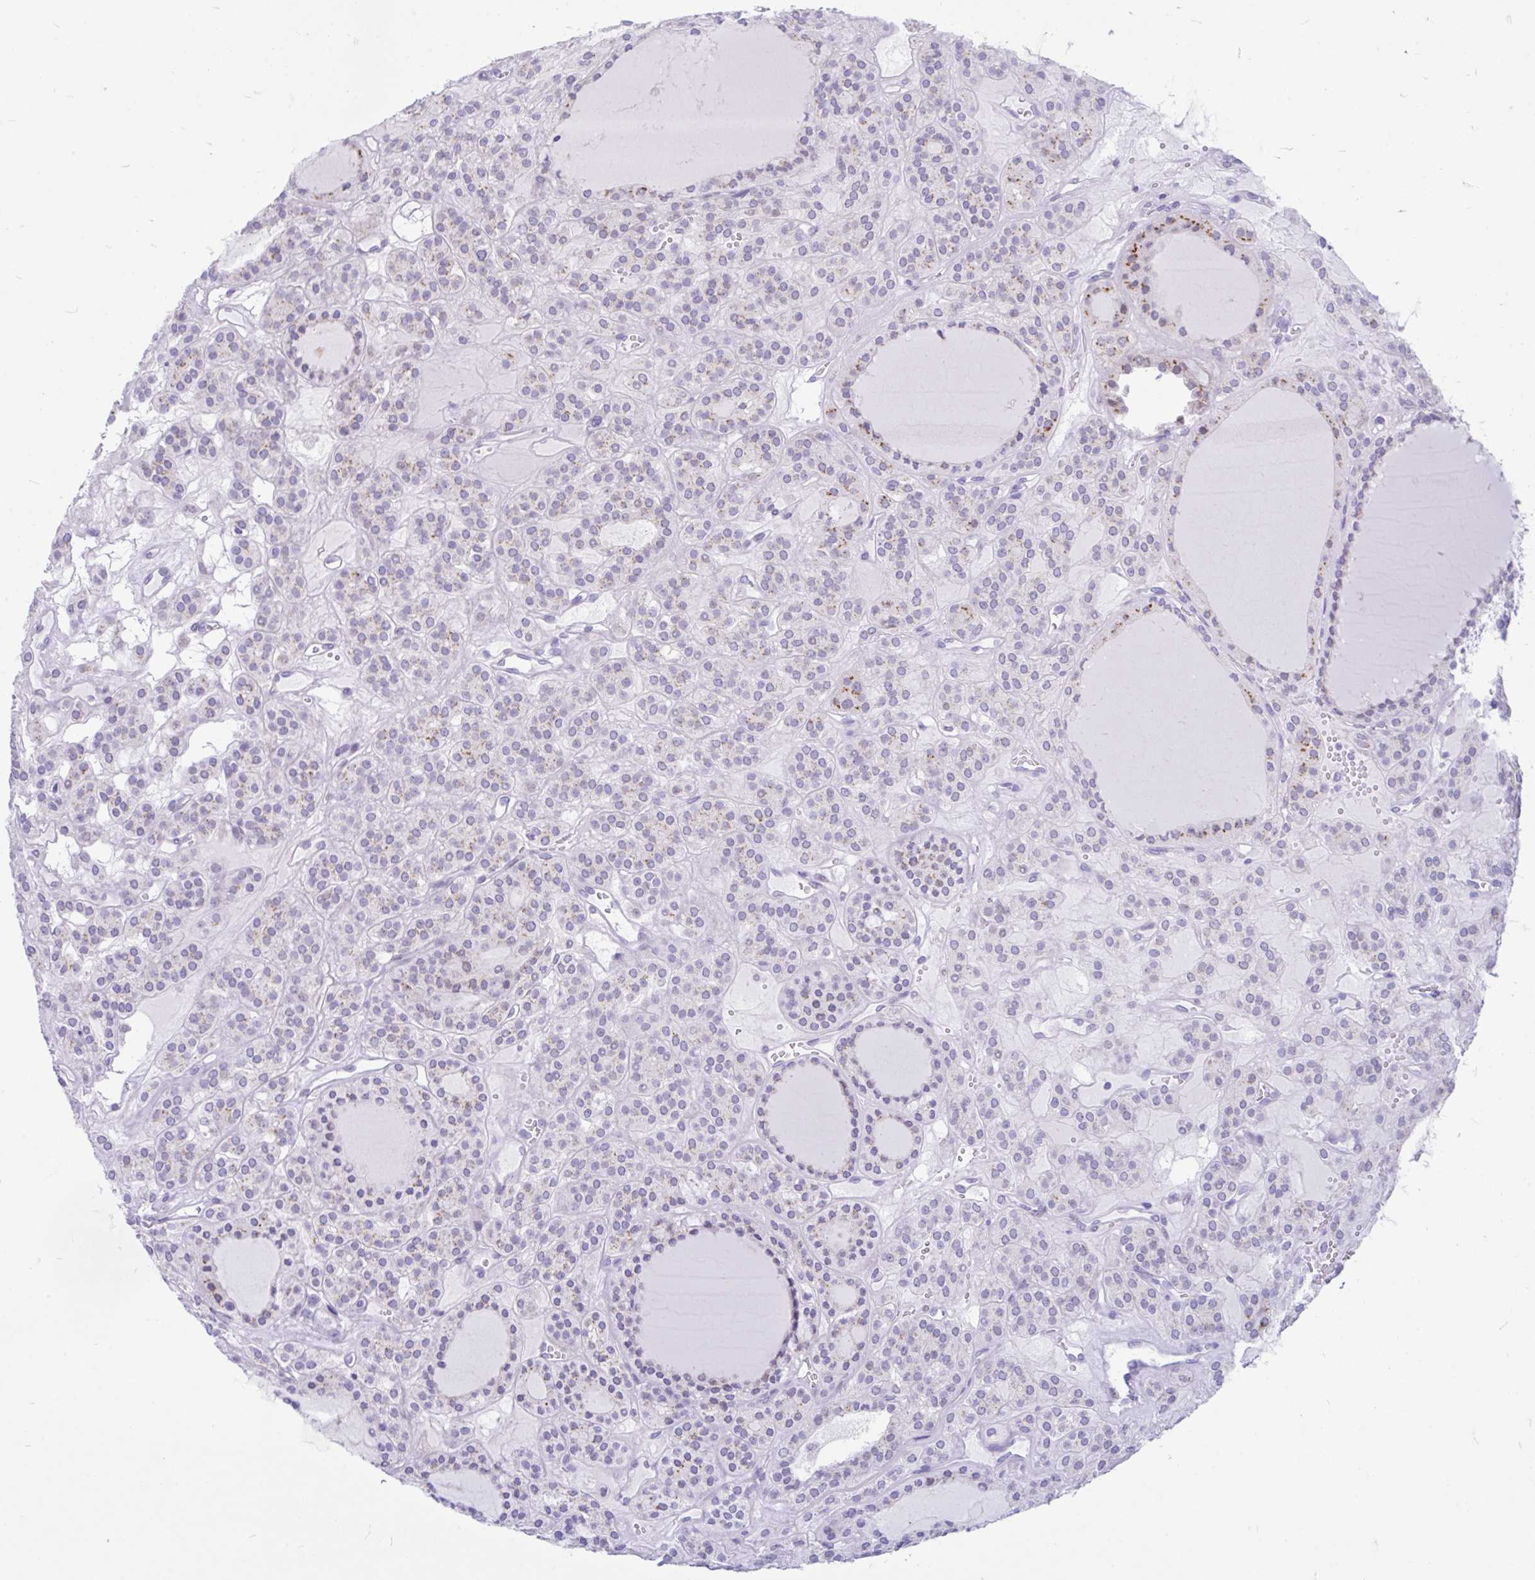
{"staining": {"intensity": "moderate", "quantity": "<25%", "location": "cytoplasmic/membranous"}, "tissue": "thyroid cancer", "cell_type": "Tumor cells", "image_type": "cancer", "snomed": [{"axis": "morphology", "description": "Follicular adenoma carcinoma, NOS"}, {"axis": "topography", "description": "Thyroid gland"}], "caption": "Thyroid cancer stained with a brown dye shows moderate cytoplasmic/membranous positive positivity in approximately <25% of tumor cells.", "gene": "GLB1L2", "patient": {"sex": "female", "age": 63}}